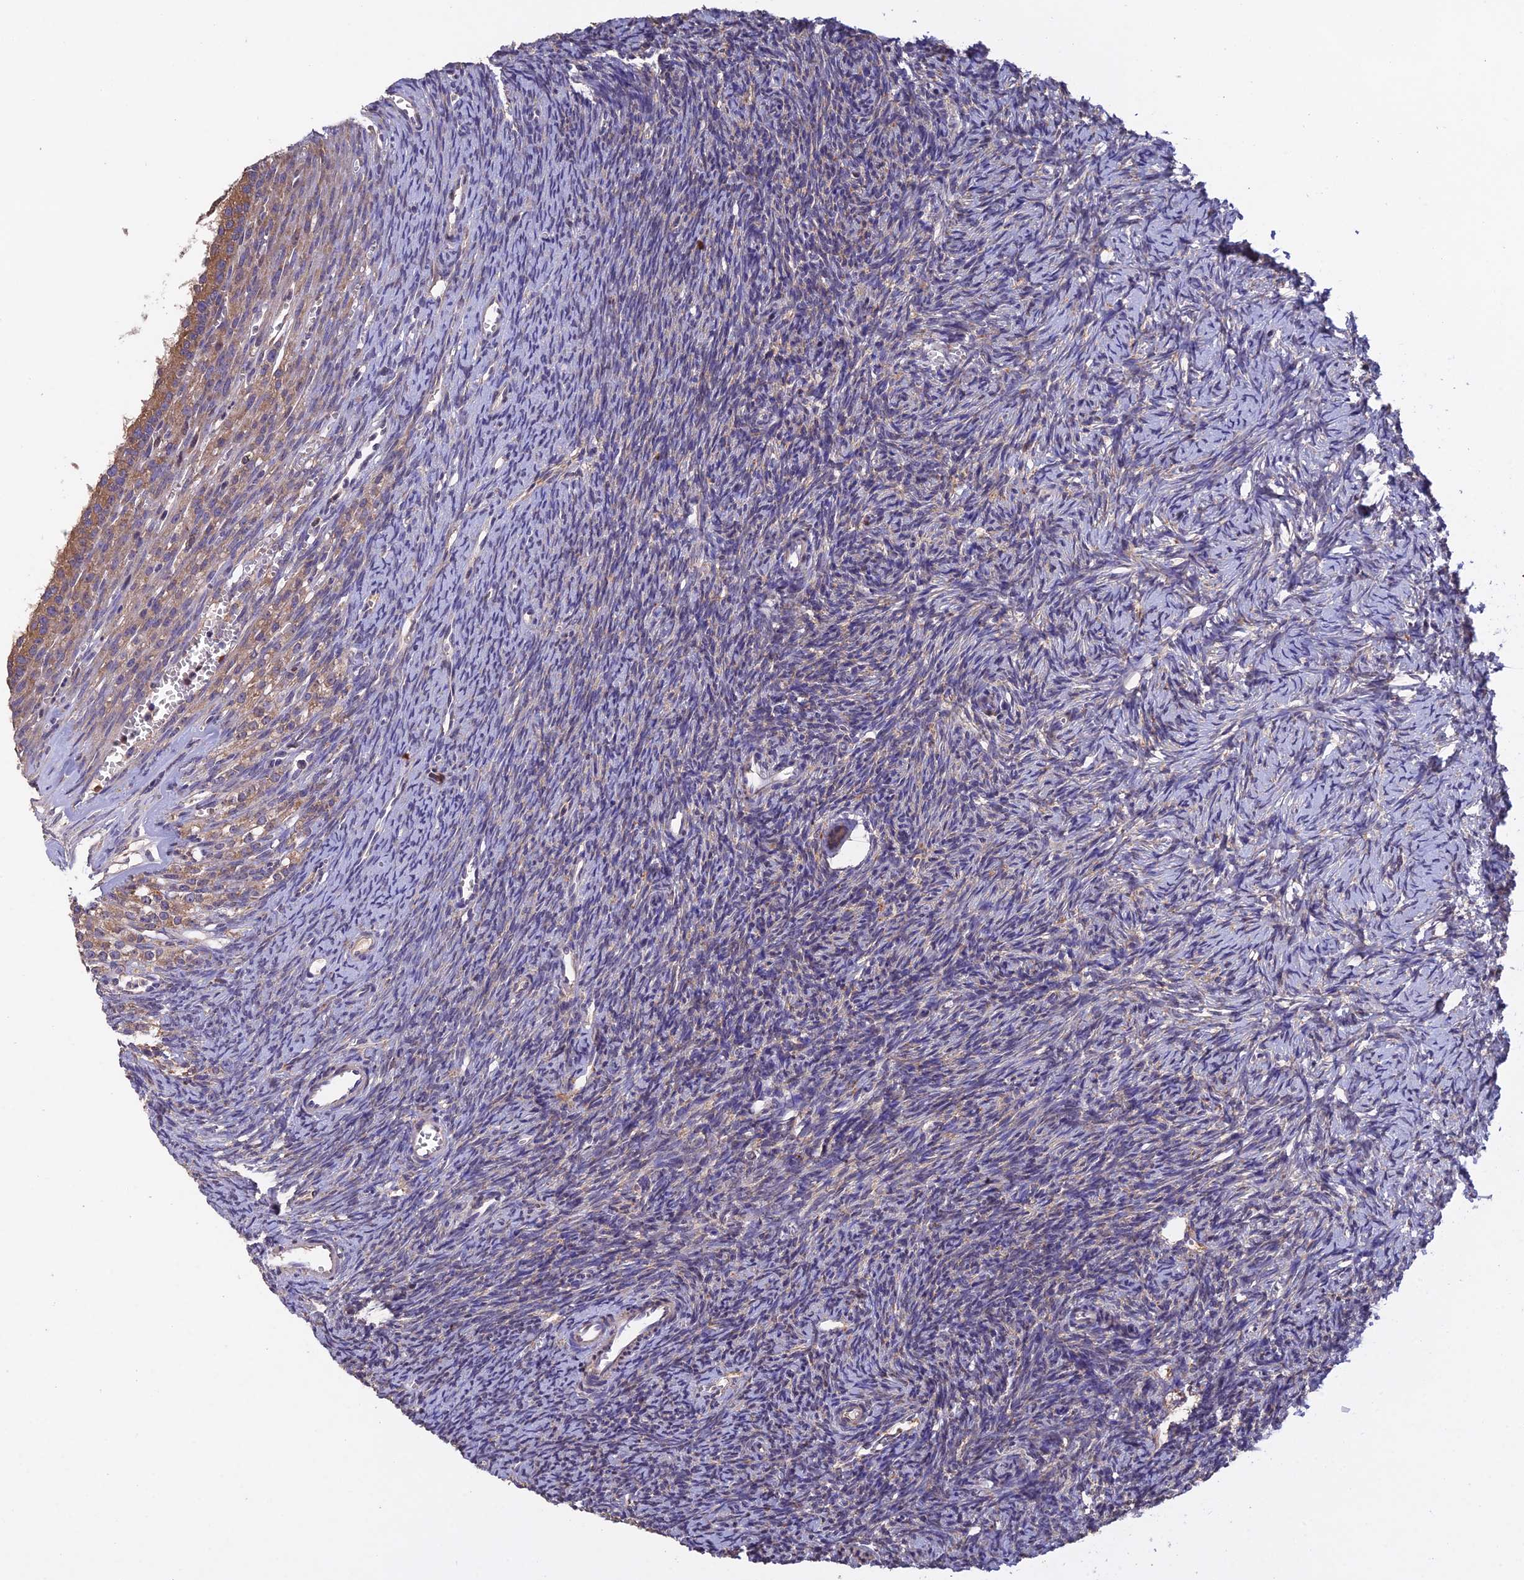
{"staining": {"intensity": "negative", "quantity": "none", "location": "none"}, "tissue": "ovary", "cell_type": "Follicle cells", "image_type": "normal", "snomed": [{"axis": "morphology", "description": "Normal tissue, NOS"}, {"axis": "topography", "description": "Ovary"}], "caption": "Immunohistochemistry micrograph of benign ovary: human ovary stained with DAB (3,3'-diaminobenzidine) demonstrates no significant protein expression in follicle cells.", "gene": "SLC39A13", "patient": {"sex": "female", "age": 39}}